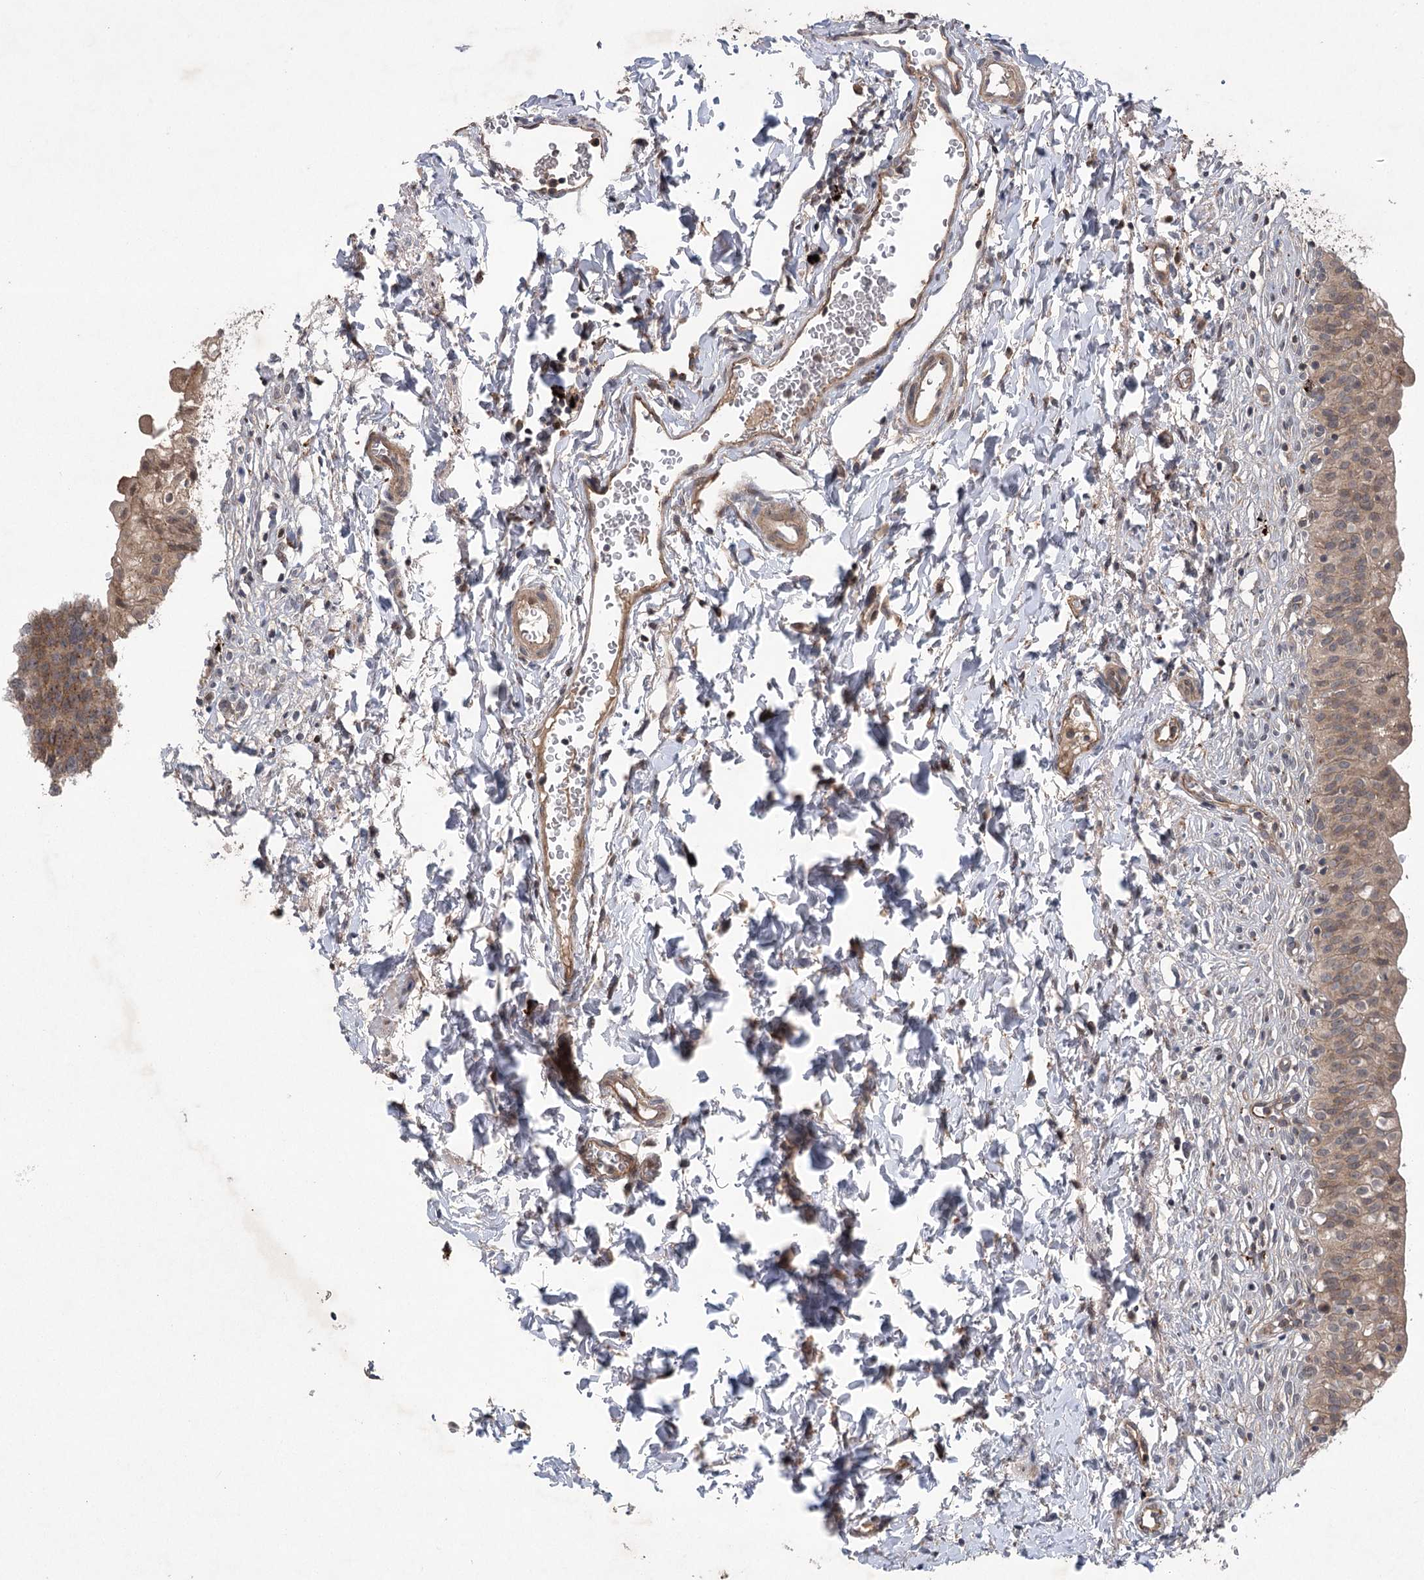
{"staining": {"intensity": "weak", "quantity": ">75%", "location": "cytoplasmic/membranous"}, "tissue": "urinary bladder", "cell_type": "Urothelial cells", "image_type": "normal", "snomed": [{"axis": "morphology", "description": "Normal tissue, NOS"}, {"axis": "topography", "description": "Urinary bladder"}], "caption": "This photomicrograph reveals IHC staining of unremarkable urinary bladder, with low weak cytoplasmic/membranous expression in about >75% of urothelial cells.", "gene": "METTL24", "patient": {"sex": "male", "age": 55}}